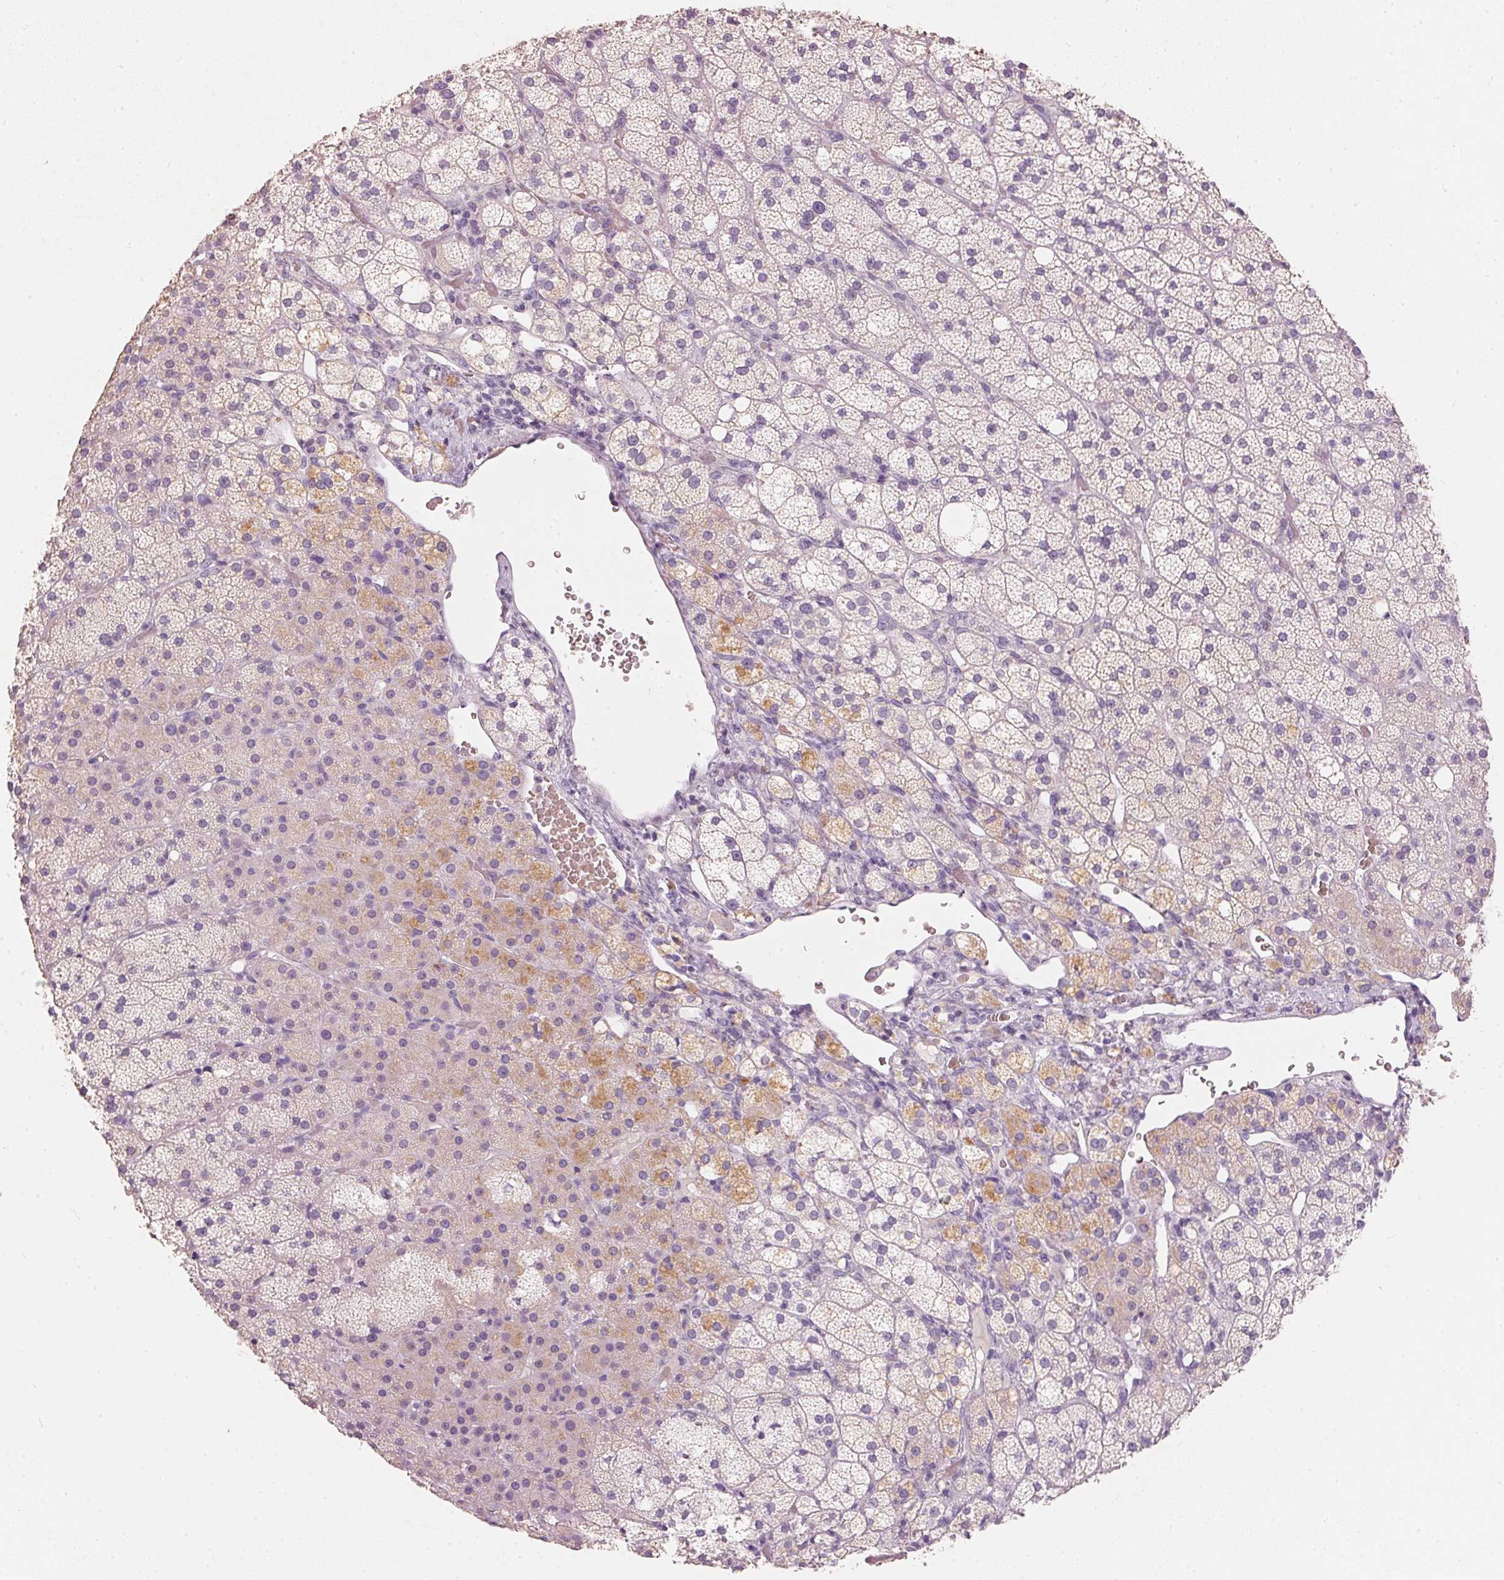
{"staining": {"intensity": "moderate", "quantity": "<25%", "location": "cytoplasmic/membranous"}, "tissue": "adrenal gland", "cell_type": "Glandular cells", "image_type": "normal", "snomed": [{"axis": "morphology", "description": "Normal tissue, NOS"}, {"axis": "topography", "description": "Adrenal gland"}], "caption": "Immunohistochemistry image of unremarkable human adrenal gland stained for a protein (brown), which reveals low levels of moderate cytoplasmic/membranous staining in about <25% of glandular cells.", "gene": "HSD17B1", "patient": {"sex": "male", "age": 53}}